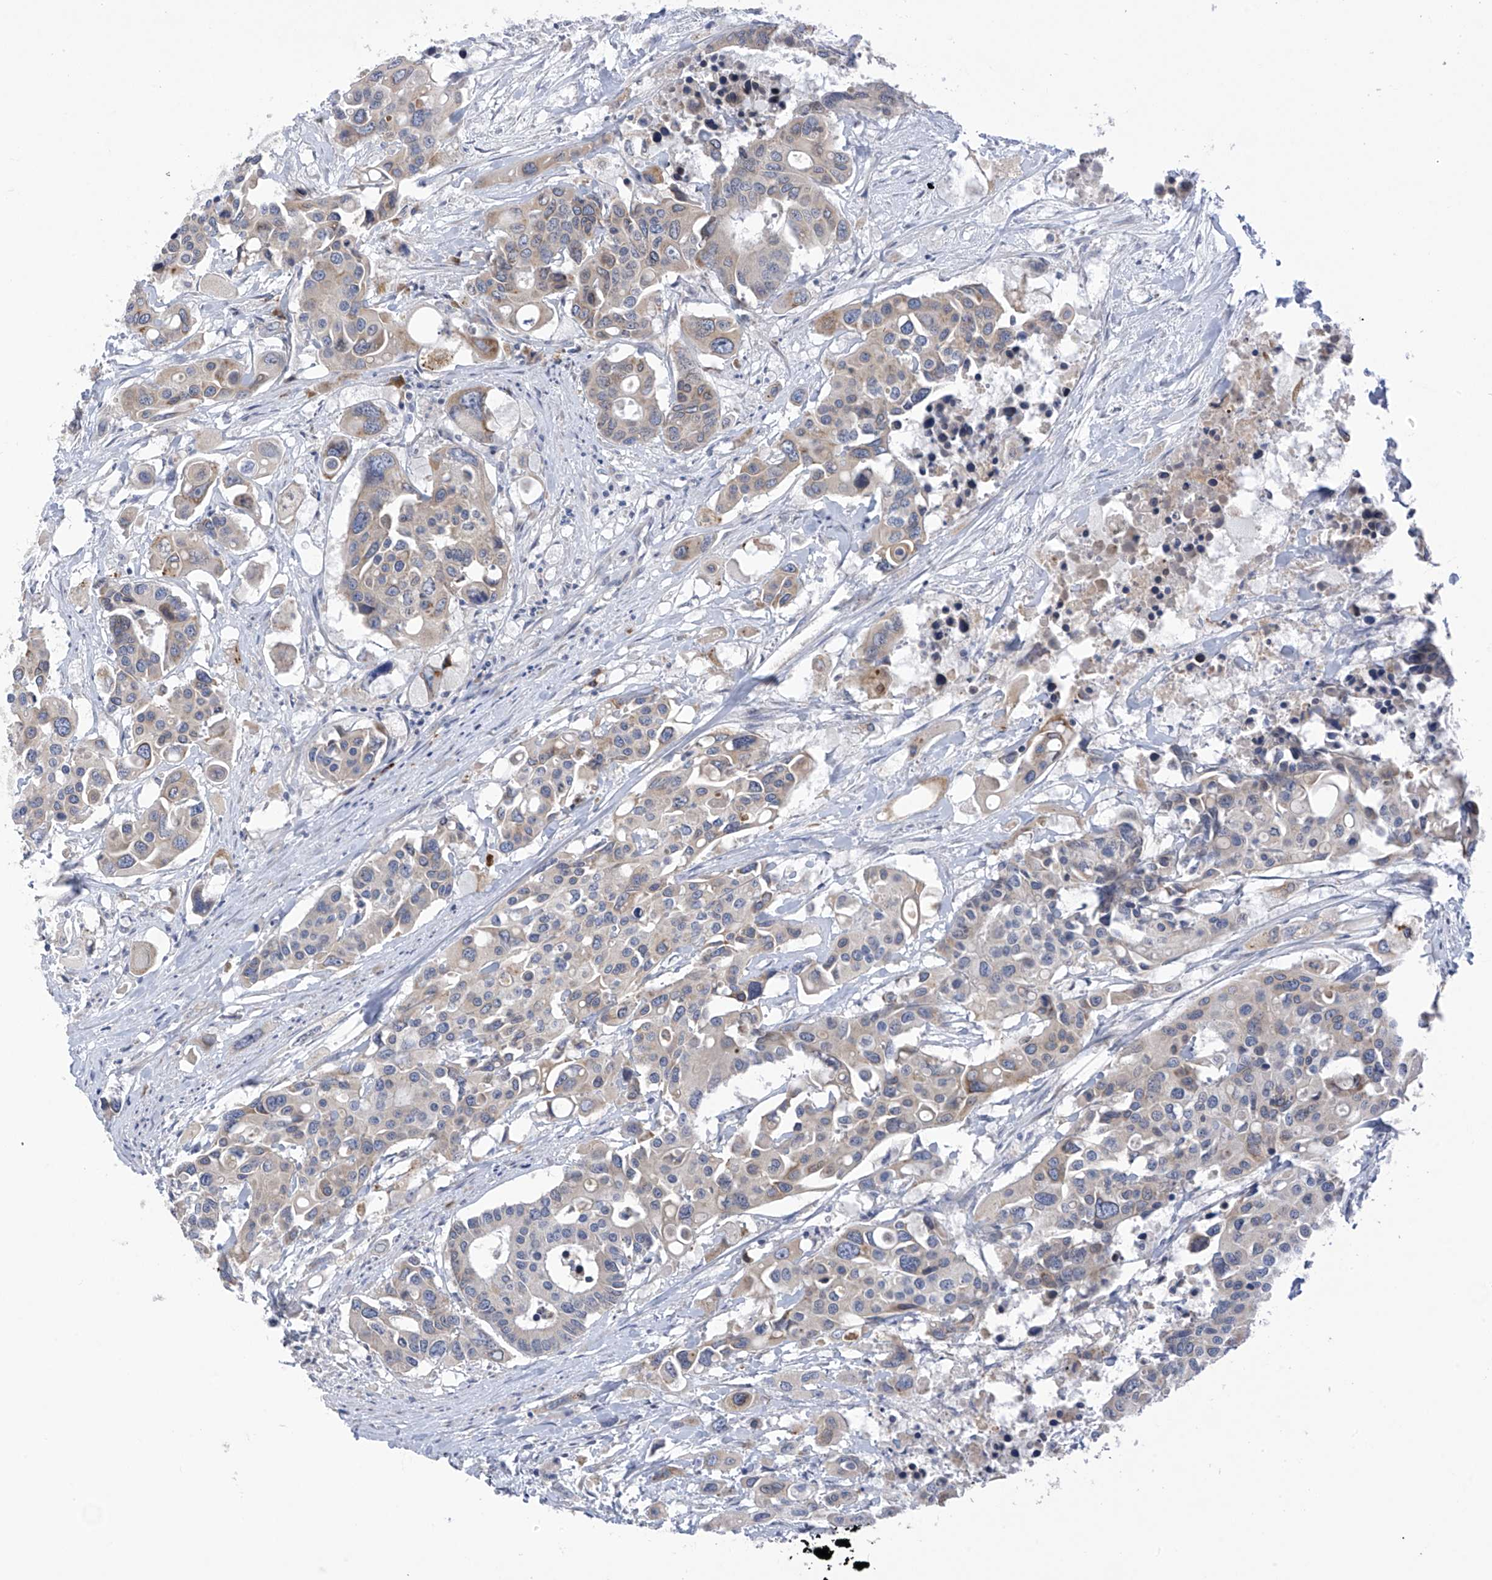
{"staining": {"intensity": "weak", "quantity": "25%-75%", "location": "cytoplasmic/membranous"}, "tissue": "colorectal cancer", "cell_type": "Tumor cells", "image_type": "cancer", "snomed": [{"axis": "morphology", "description": "Adenocarcinoma, NOS"}, {"axis": "topography", "description": "Colon"}], "caption": "Colorectal cancer (adenocarcinoma) stained with DAB IHC displays low levels of weak cytoplasmic/membranous positivity in about 25%-75% of tumor cells. (Brightfield microscopy of DAB IHC at high magnification).", "gene": "SLCO4A1", "patient": {"sex": "male", "age": 77}}